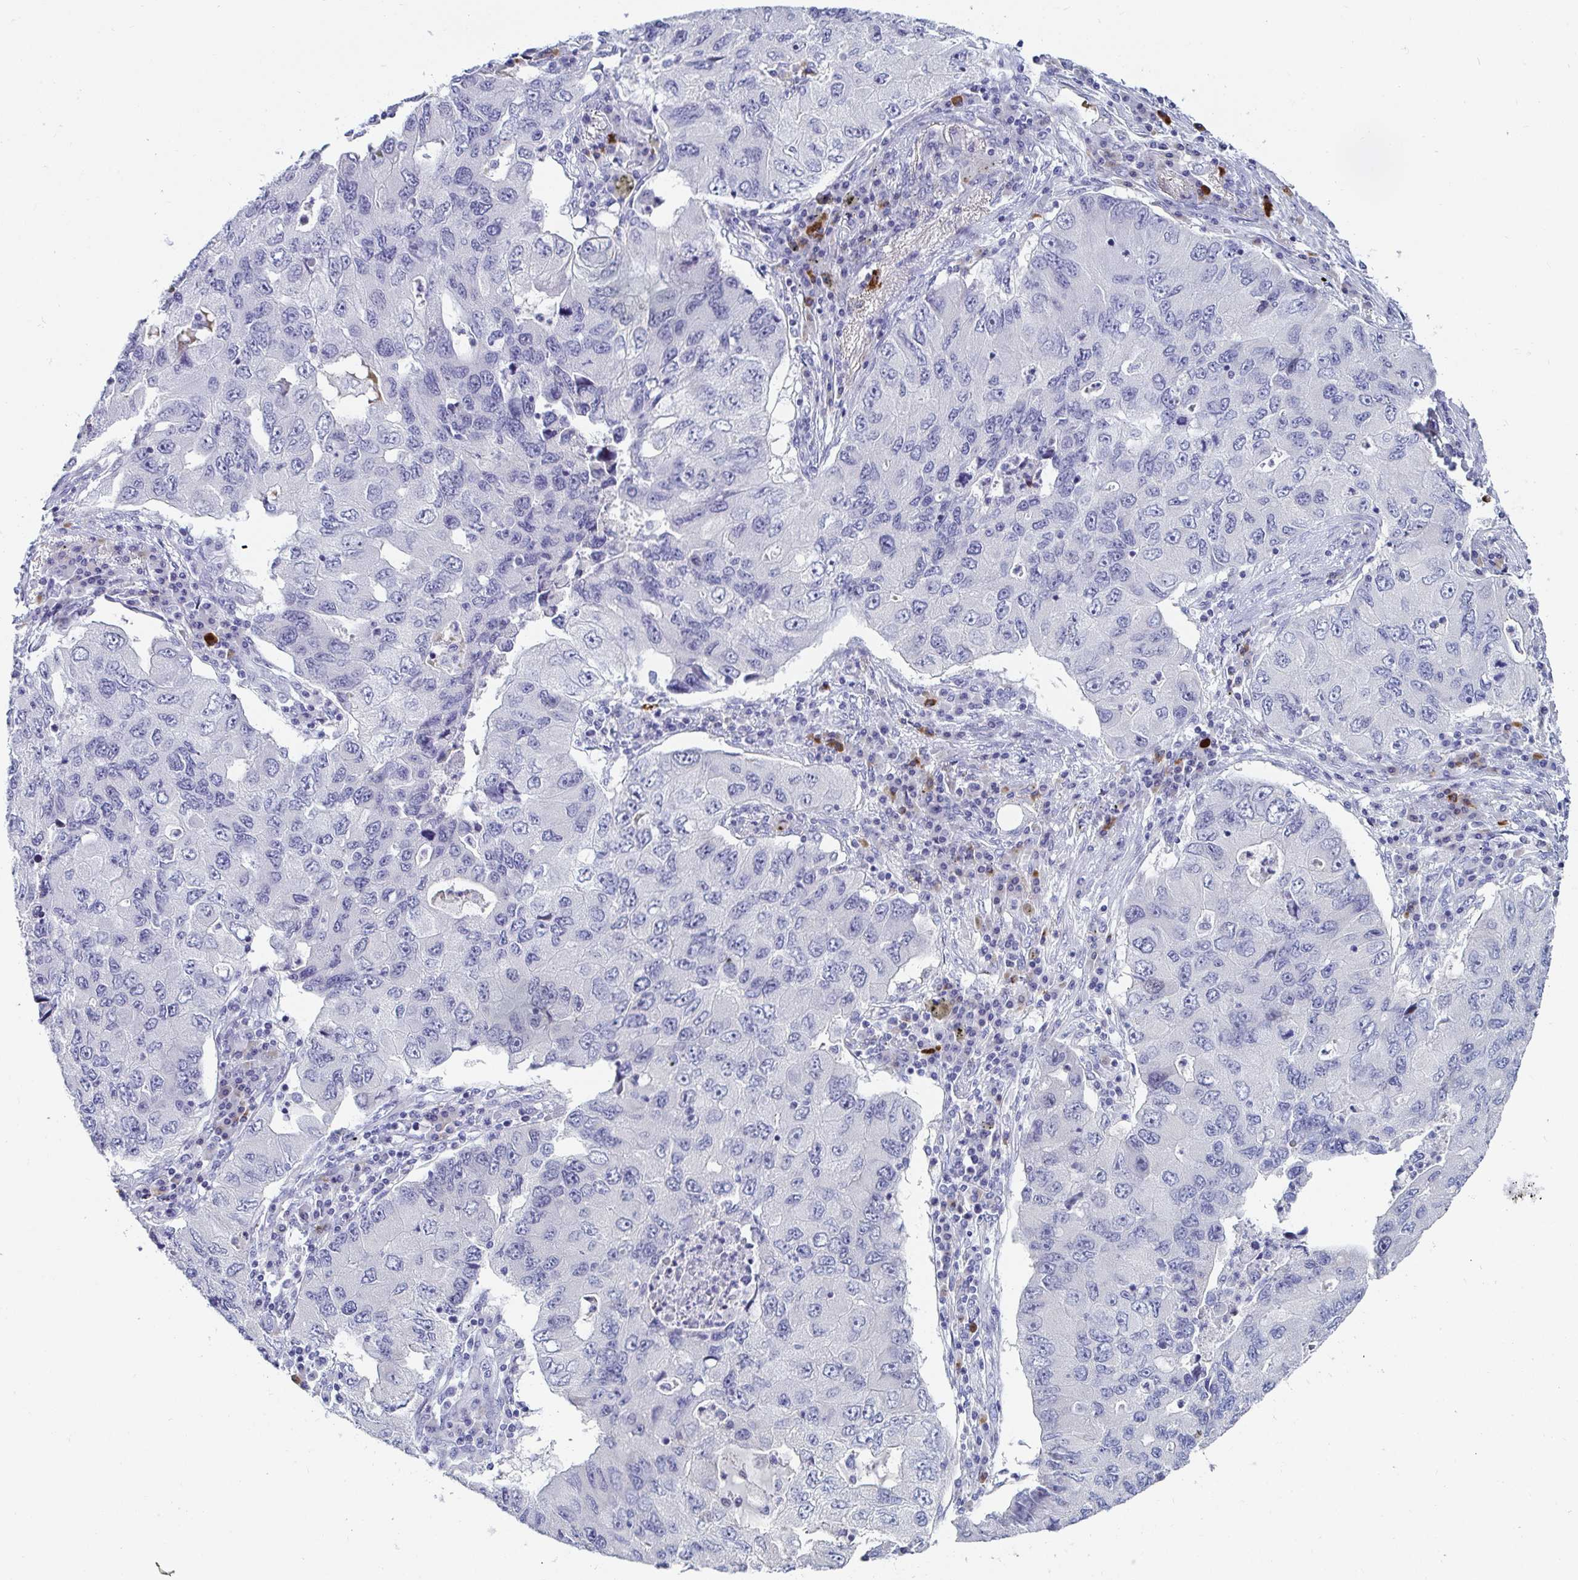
{"staining": {"intensity": "negative", "quantity": "none", "location": "none"}, "tissue": "lung cancer", "cell_type": "Tumor cells", "image_type": "cancer", "snomed": [{"axis": "morphology", "description": "Adenocarcinoma, NOS"}, {"axis": "morphology", "description": "Adenocarcinoma, metastatic, NOS"}, {"axis": "topography", "description": "Lymph node"}, {"axis": "topography", "description": "Lung"}], "caption": "Immunohistochemical staining of metastatic adenocarcinoma (lung) exhibits no significant staining in tumor cells.", "gene": "C4orf17", "patient": {"sex": "female", "age": 54}}